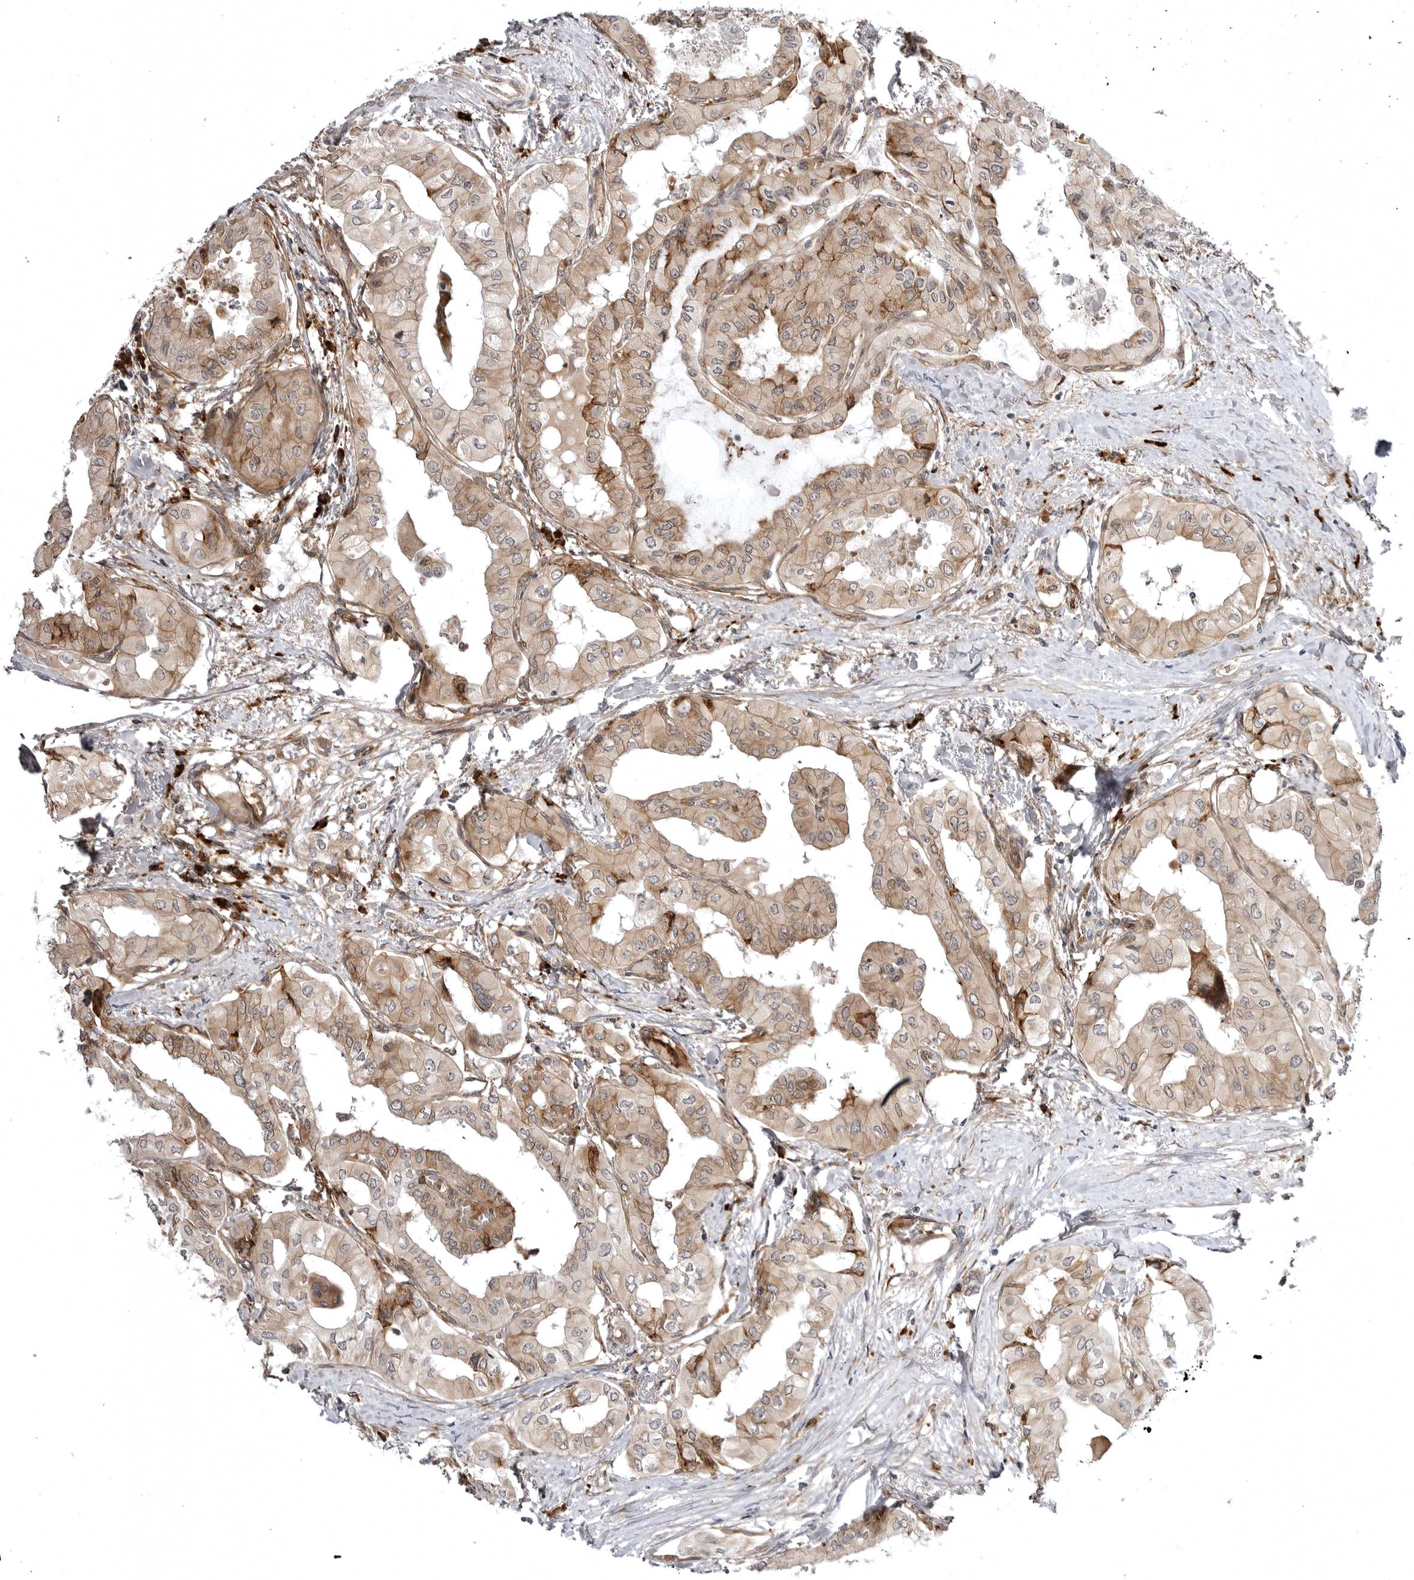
{"staining": {"intensity": "moderate", "quantity": ">75%", "location": "cytoplasmic/membranous"}, "tissue": "thyroid cancer", "cell_type": "Tumor cells", "image_type": "cancer", "snomed": [{"axis": "morphology", "description": "Papillary adenocarcinoma, NOS"}, {"axis": "topography", "description": "Thyroid gland"}], "caption": "IHC of thyroid cancer (papillary adenocarcinoma) reveals medium levels of moderate cytoplasmic/membranous staining in approximately >75% of tumor cells.", "gene": "ARL5A", "patient": {"sex": "female", "age": 59}}